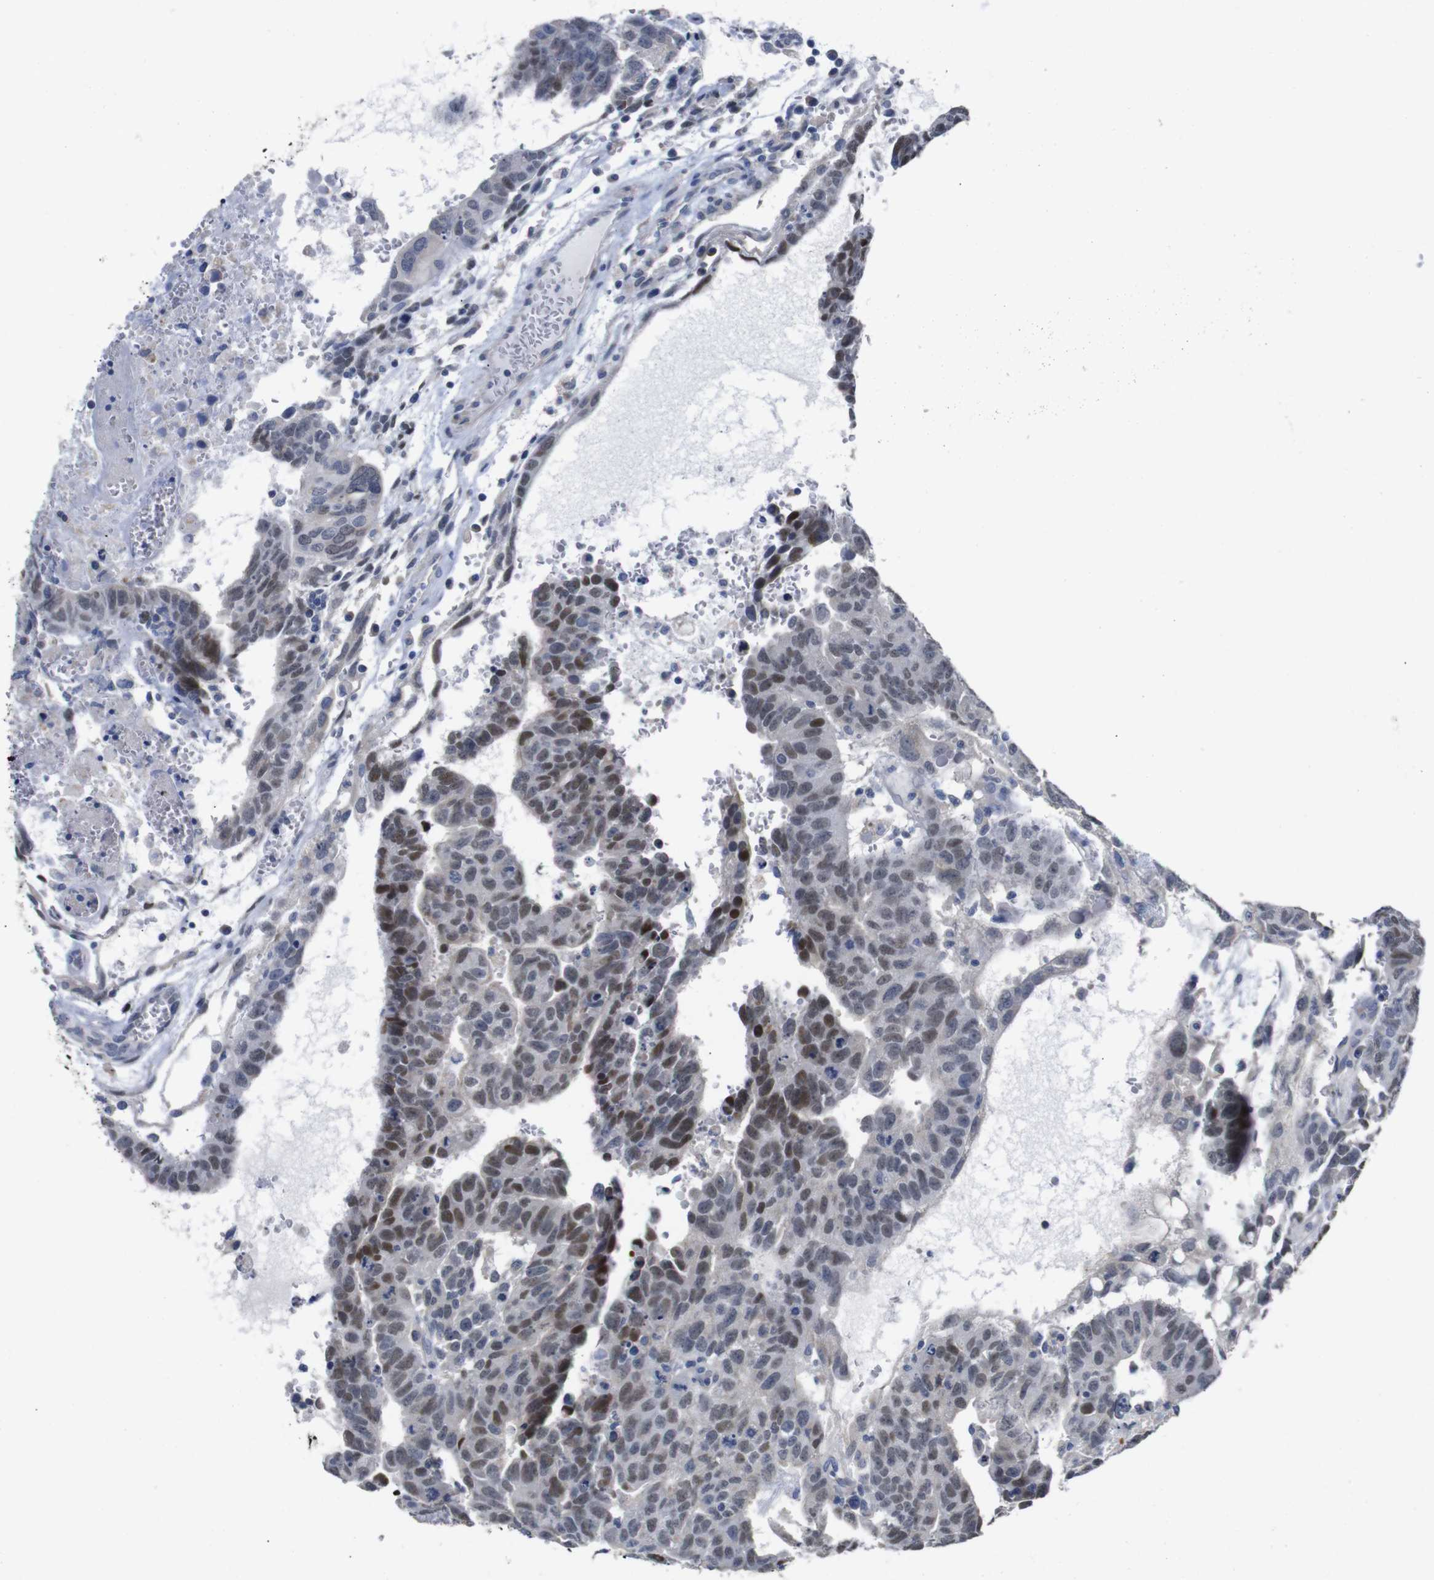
{"staining": {"intensity": "moderate", "quantity": "25%-75%", "location": "nuclear"}, "tissue": "testis cancer", "cell_type": "Tumor cells", "image_type": "cancer", "snomed": [{"axis": "morphology", "description": "Seminoma, NOS"}, {"axis": "morphology", "description": "Carcinoma, Embryonal, NOS"}, {"axis": "topography", "description": "Testis"}], "caption": "Immunohistochemical staining of testis cancer reveals medium levels of moderate nuclear positivity in about 25%-75% of tumor cells.", "gene": "TCEAL9", "patient": {"sex": "male", "age": 52}}